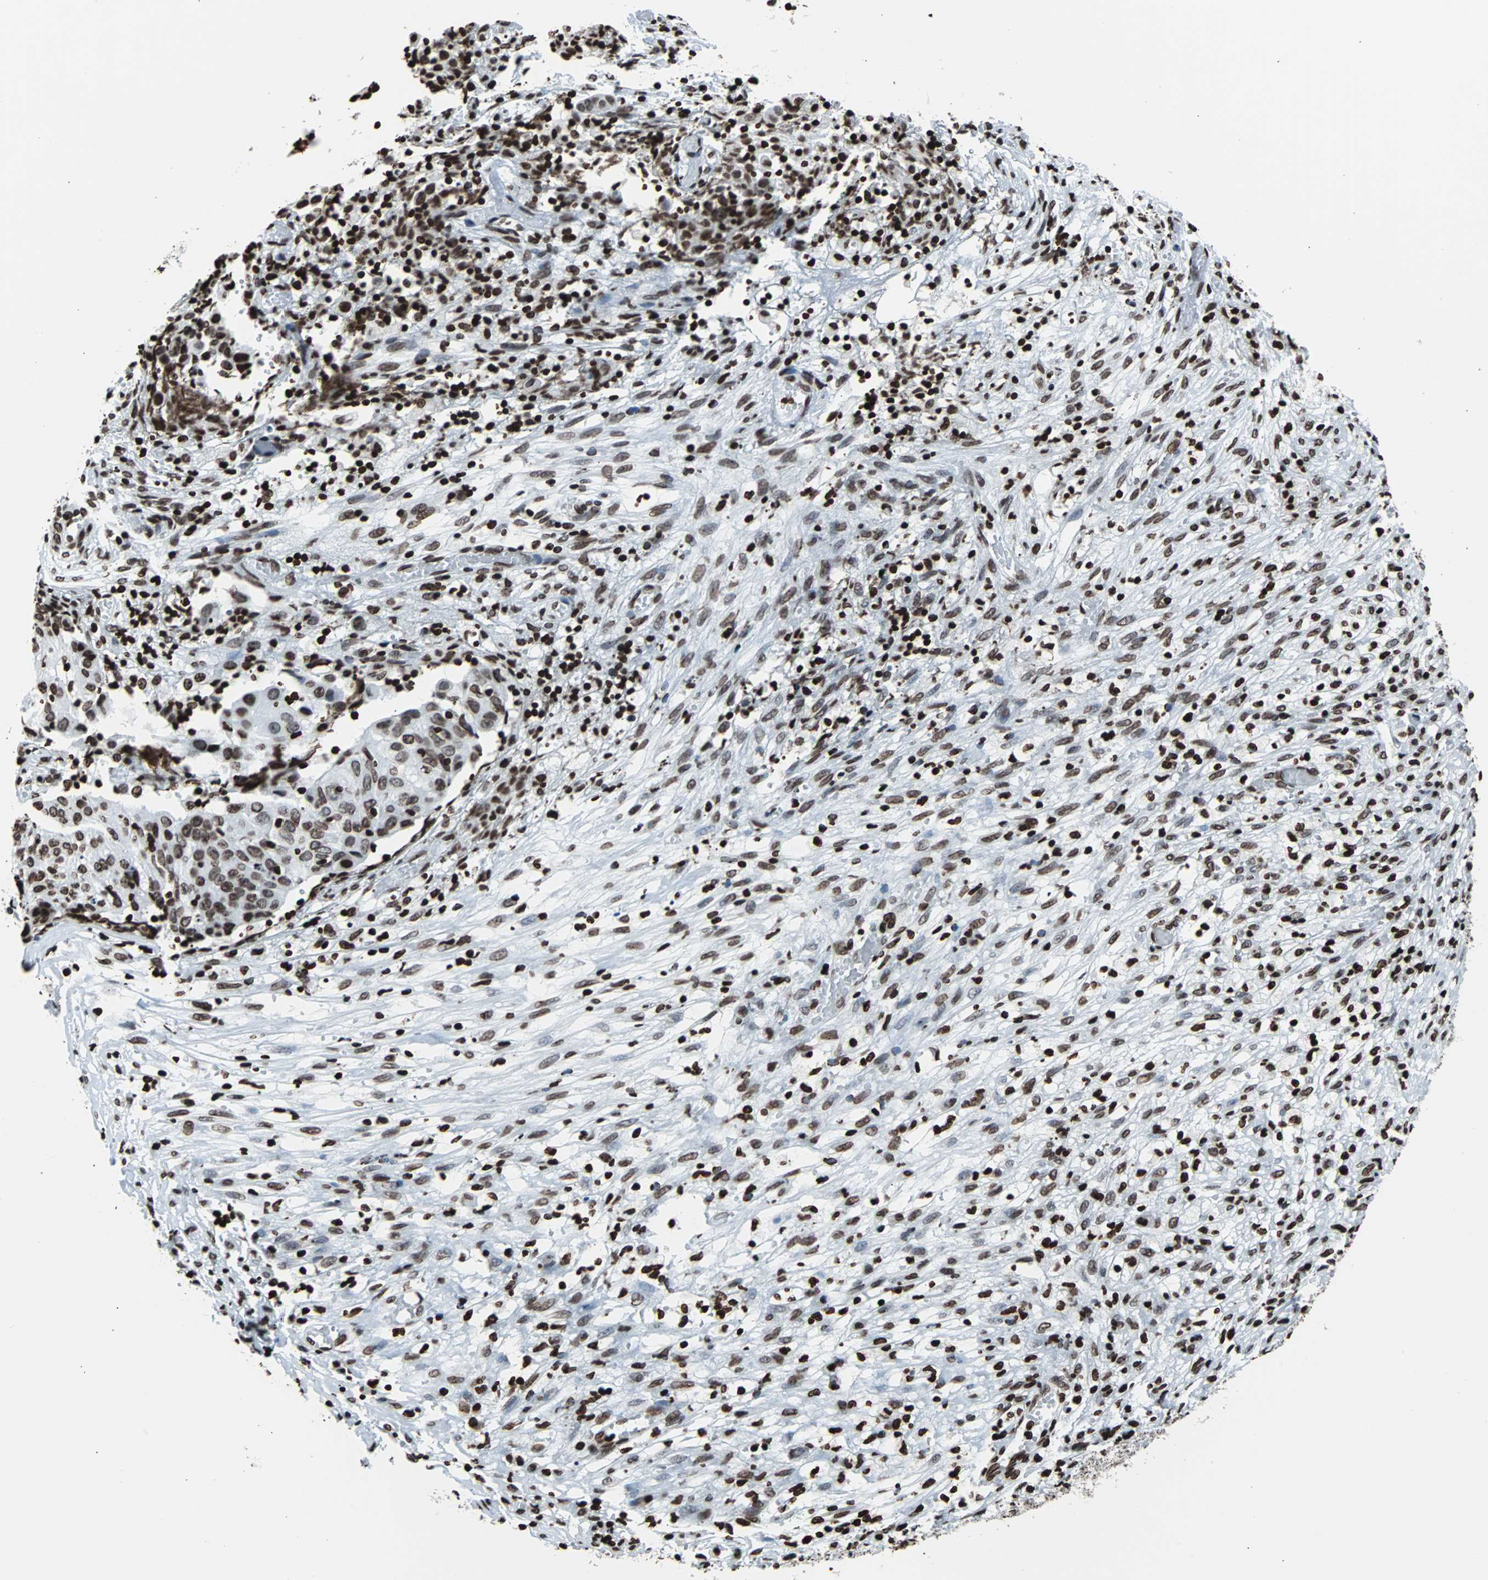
{"staining": {"intensity": "moderate", "quantity": ">75%", "location": "nuclear"}, "tissue": "ovarian cancer", "cell_type": "Tumor cells", "image_type": "cancer", "snomed": [{"axis": "morphology", "description": "Carcinoma, endometroid"}, {"axis": "topography", "description": "Ovary"}], "caption": "This is a histology image of immunohistochemistry (IHC) staining of endometroid carcinoma (ovarian), which shows moderate positivity in the nuclear of tumor cells.", "gene": "H2BC18", "patient": {"sex": "female", "age": 42}}